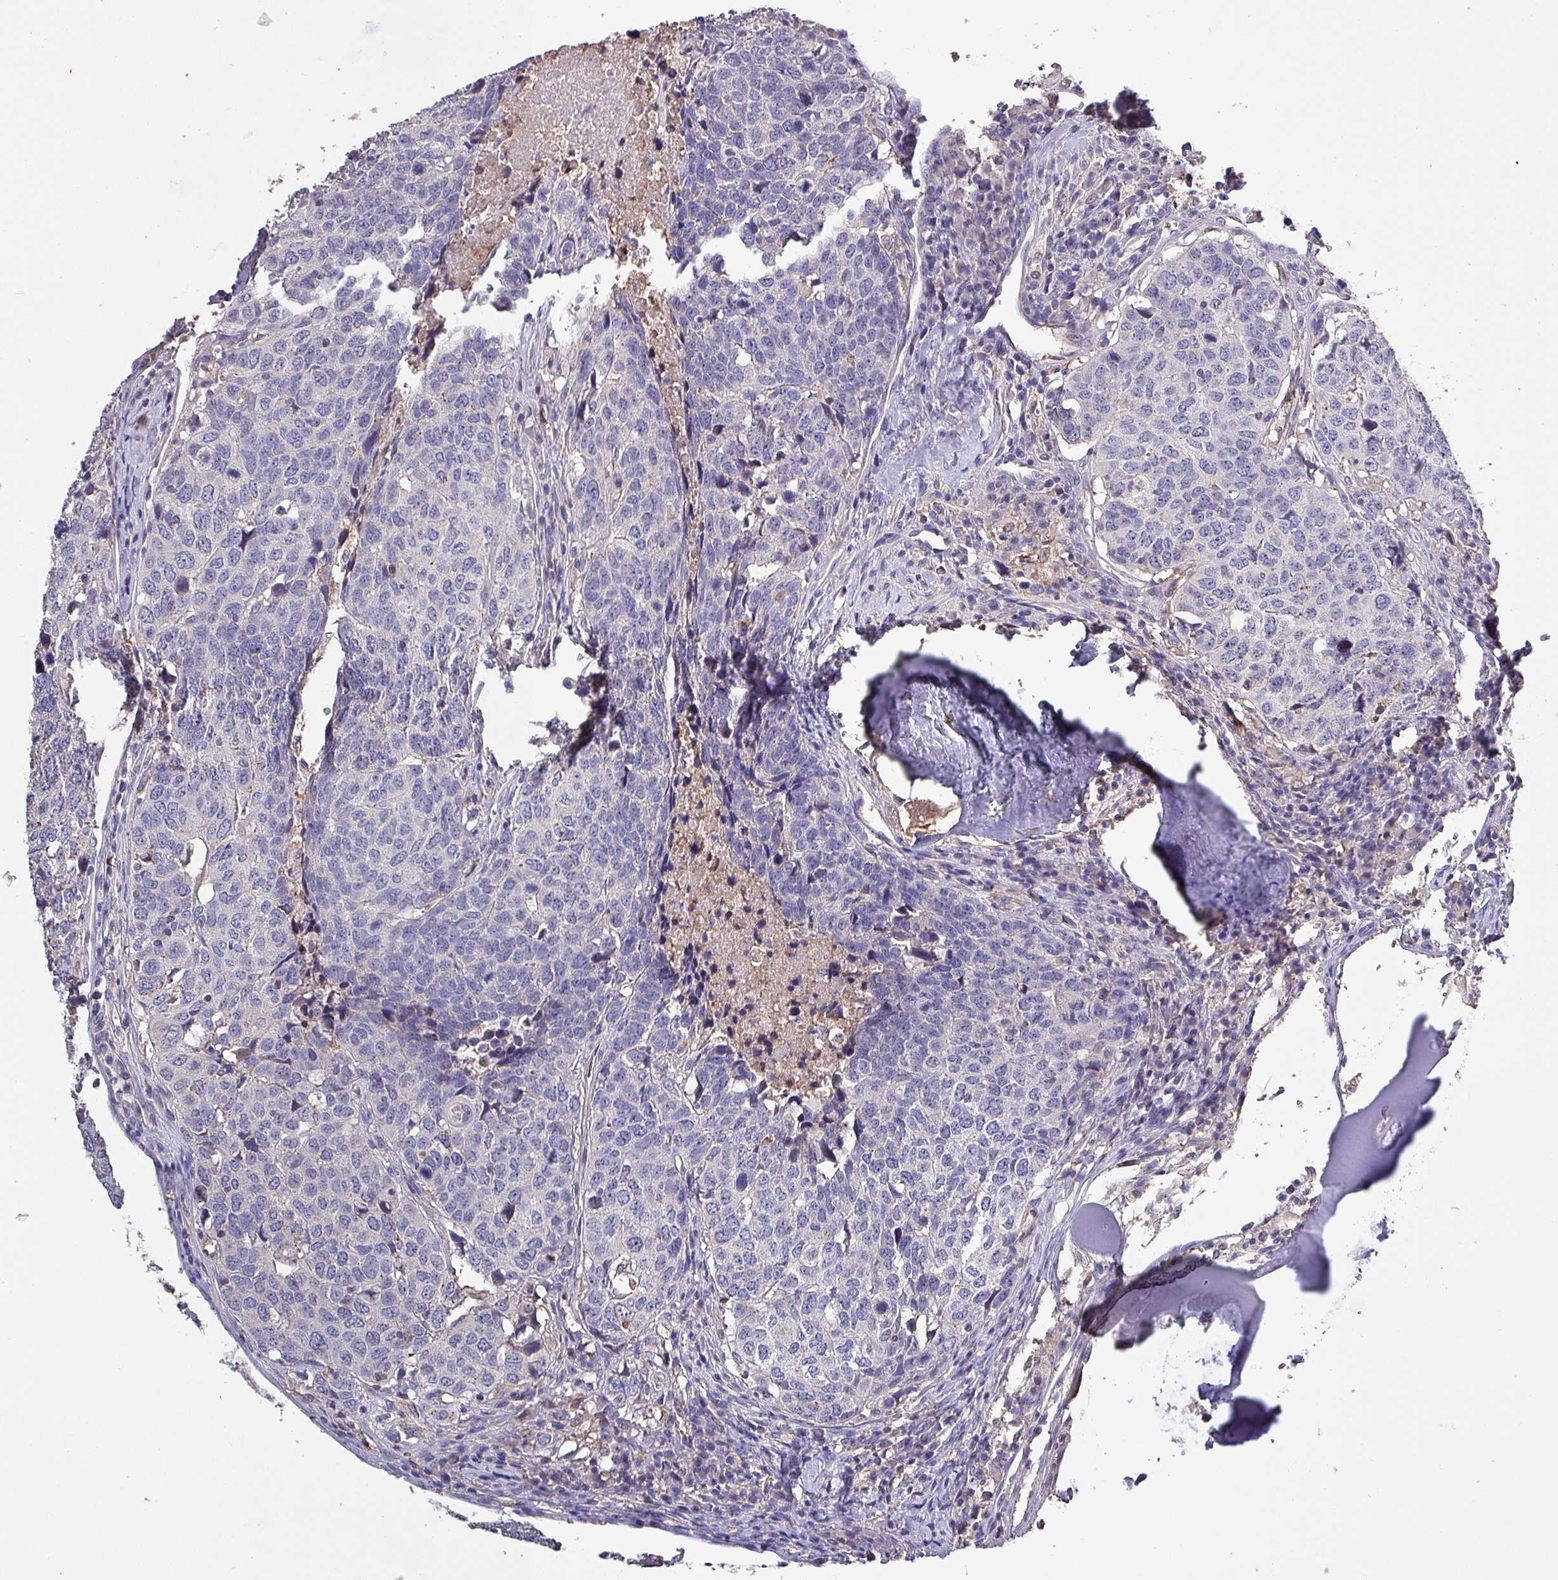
{"staining": {"intensity": "negative", "quantity": "none", "location": "none"}, "tissue": "head and neck cancer", "cell_type": "Tumor cells", "image_type": "cancer", "snomed": [{"axis": "morphology", "description": "Normal tissue, NOS"}, {"axis": "morphology", "description": "Squamous cell carcinoma, NOS"}, {"axis": "topography", "description": "Skeletal muscle"}, {"axis": "topography", "description": "Vascular tissue"}, {"axis": "topography", "description": "Peripheral nerve tissue"}, {"axis": "topography", "description": "Head-Neck"}], "caption": "An immunohistochemistry histopathology image of squamous cell carcinoma (head and neck) is shown. There is no staining in tumor cells of squamous cell carcinoma (head and neck). (Brightfield microscopy of DAB (3,3'-diaminobenzidine) immunohistochemistry (IHC) at high magnification).", "gene": "HTRA4", "patient": {"sex": "male", "age": 66}}